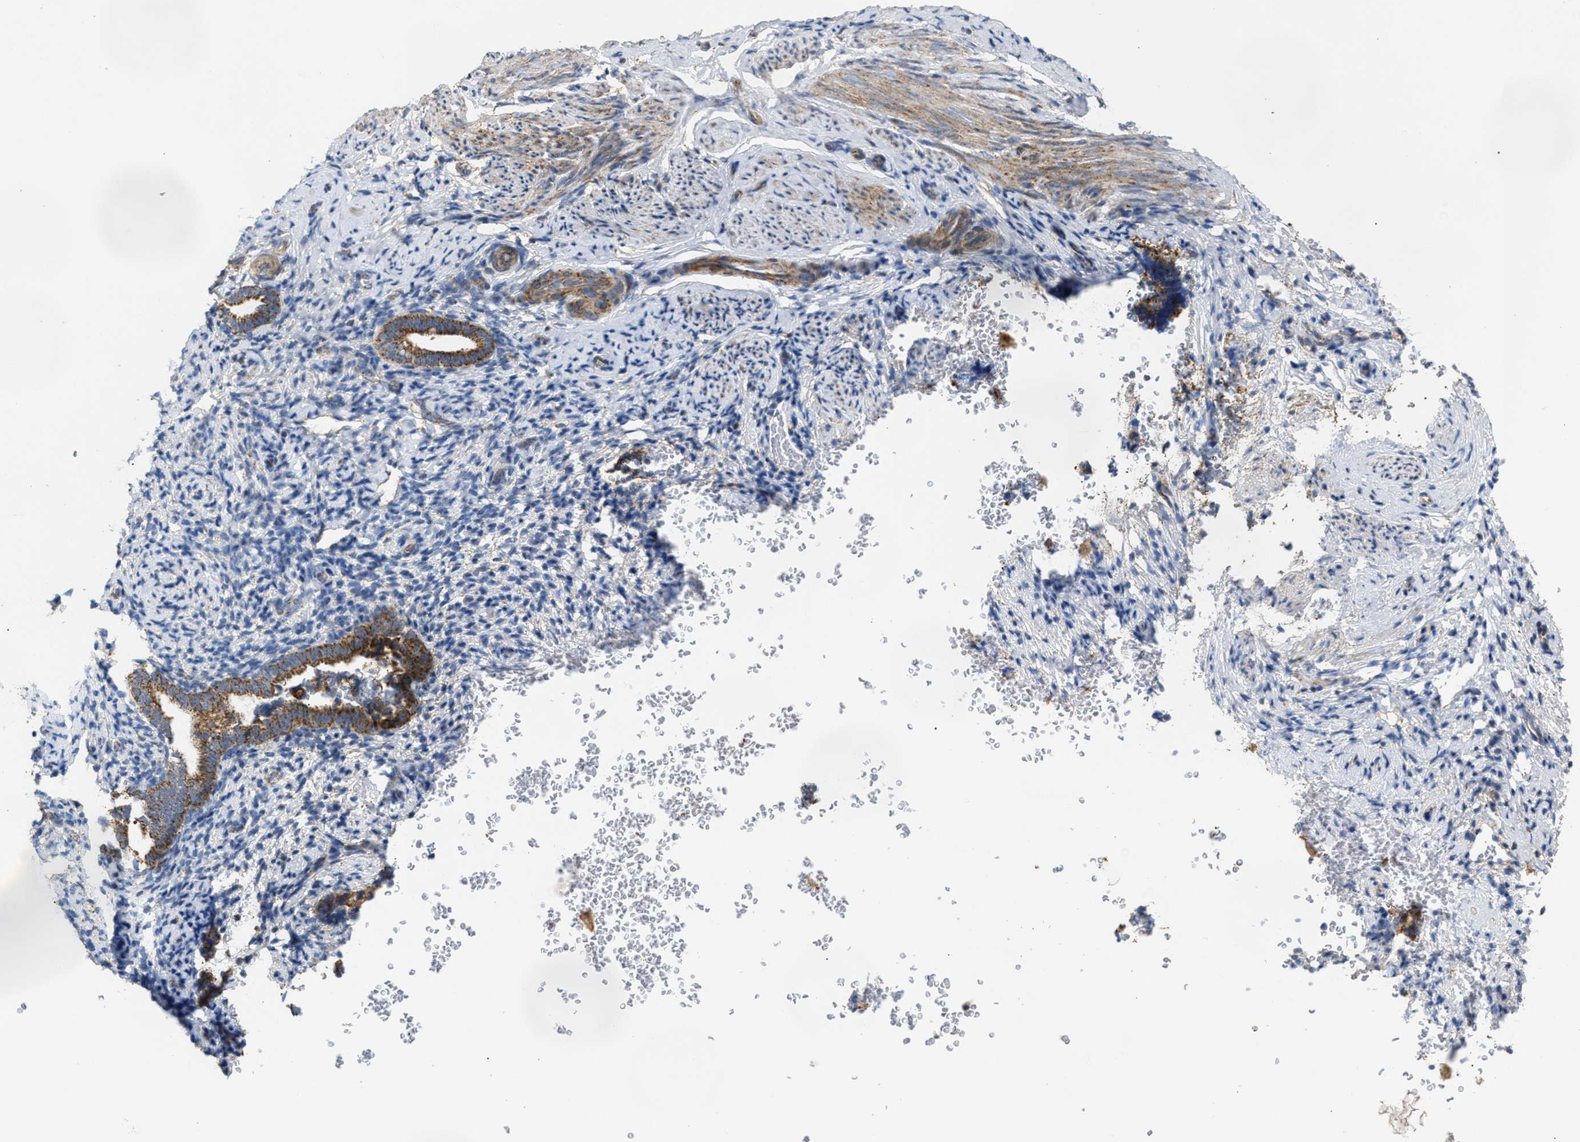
{"staining": {"intensity": "weak", "quantity": "<25%", "location": "cytoplasmic/membranous"}, "tissue": "endometrium", "cell_type": "Cells in endometrial stroma", "image_type": "normal", "snomed": [{"axis": "morphology", "description": "Normal tissue, NOS"}, {"axis": "topography", "description": "Endometrium"}], "caption": "This is a micrograph of immunohistochemistry (IHC) staining of normal endometrium, which shows no positivity in cells in endometrial stroma. (DAB immunohistochemistry (IHC), high magnification).", "gene": "TACO1", "patient": {"sex": "female", "age": 51}}